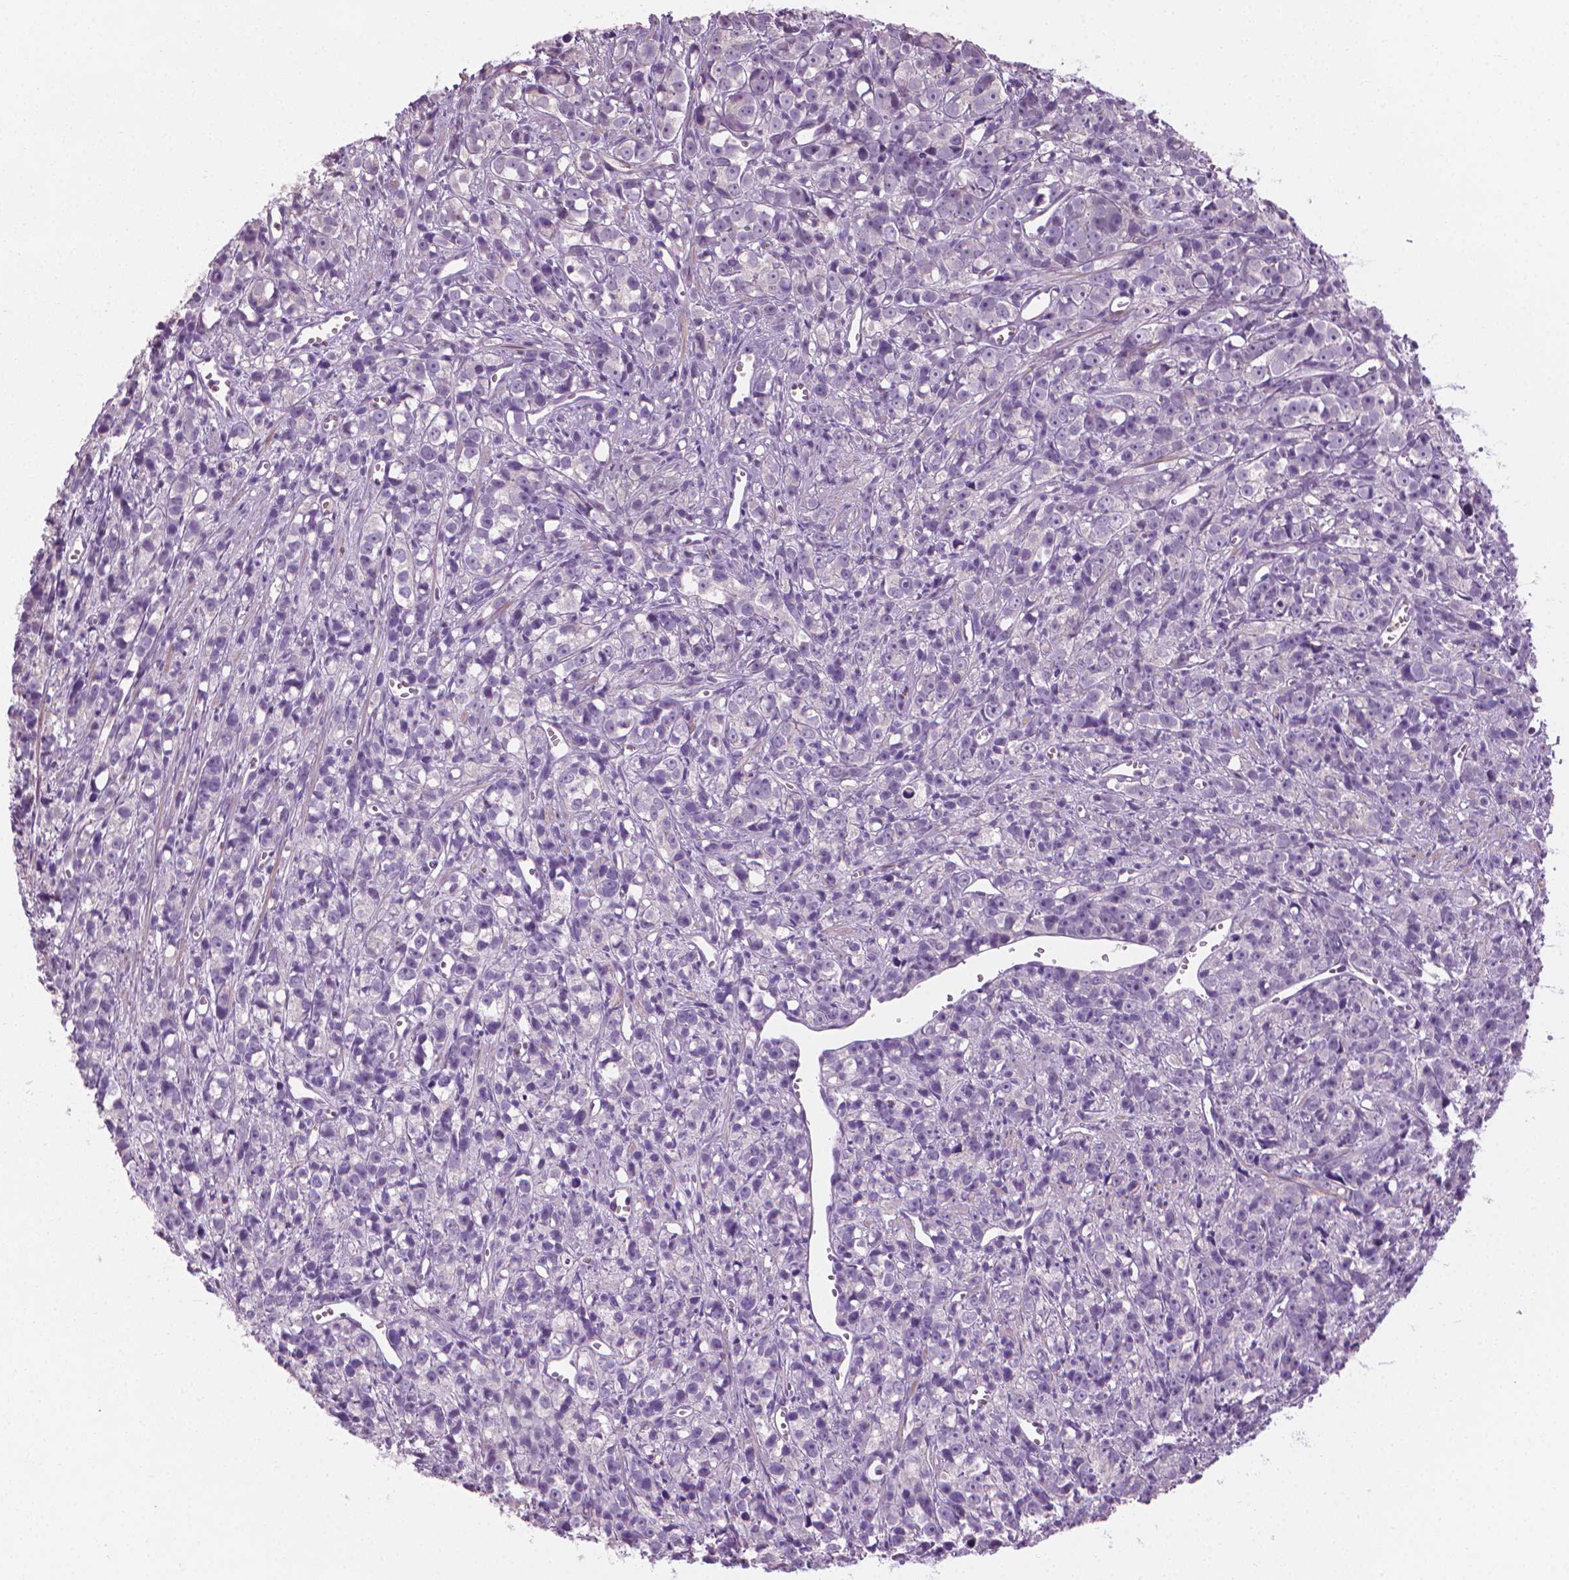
{"staining": {"intensity": "negative", "quantity": "none", "location": "none"}, "tissue": "prostate cancer", "cell_type": "Tumor cells", "image_type": "cancer", "snomed": [{"axis": "morphology", "description": "Adenocarcinoma, High grade"}, {"axis": "topography", "description": "Prostate"}], "caption": "There is no significant positivity in tumor cells of adenocarcinoma (high-grade) (prostate).", "gene": "SAXO2", "patient": {"sex": "male", "age": 77}}